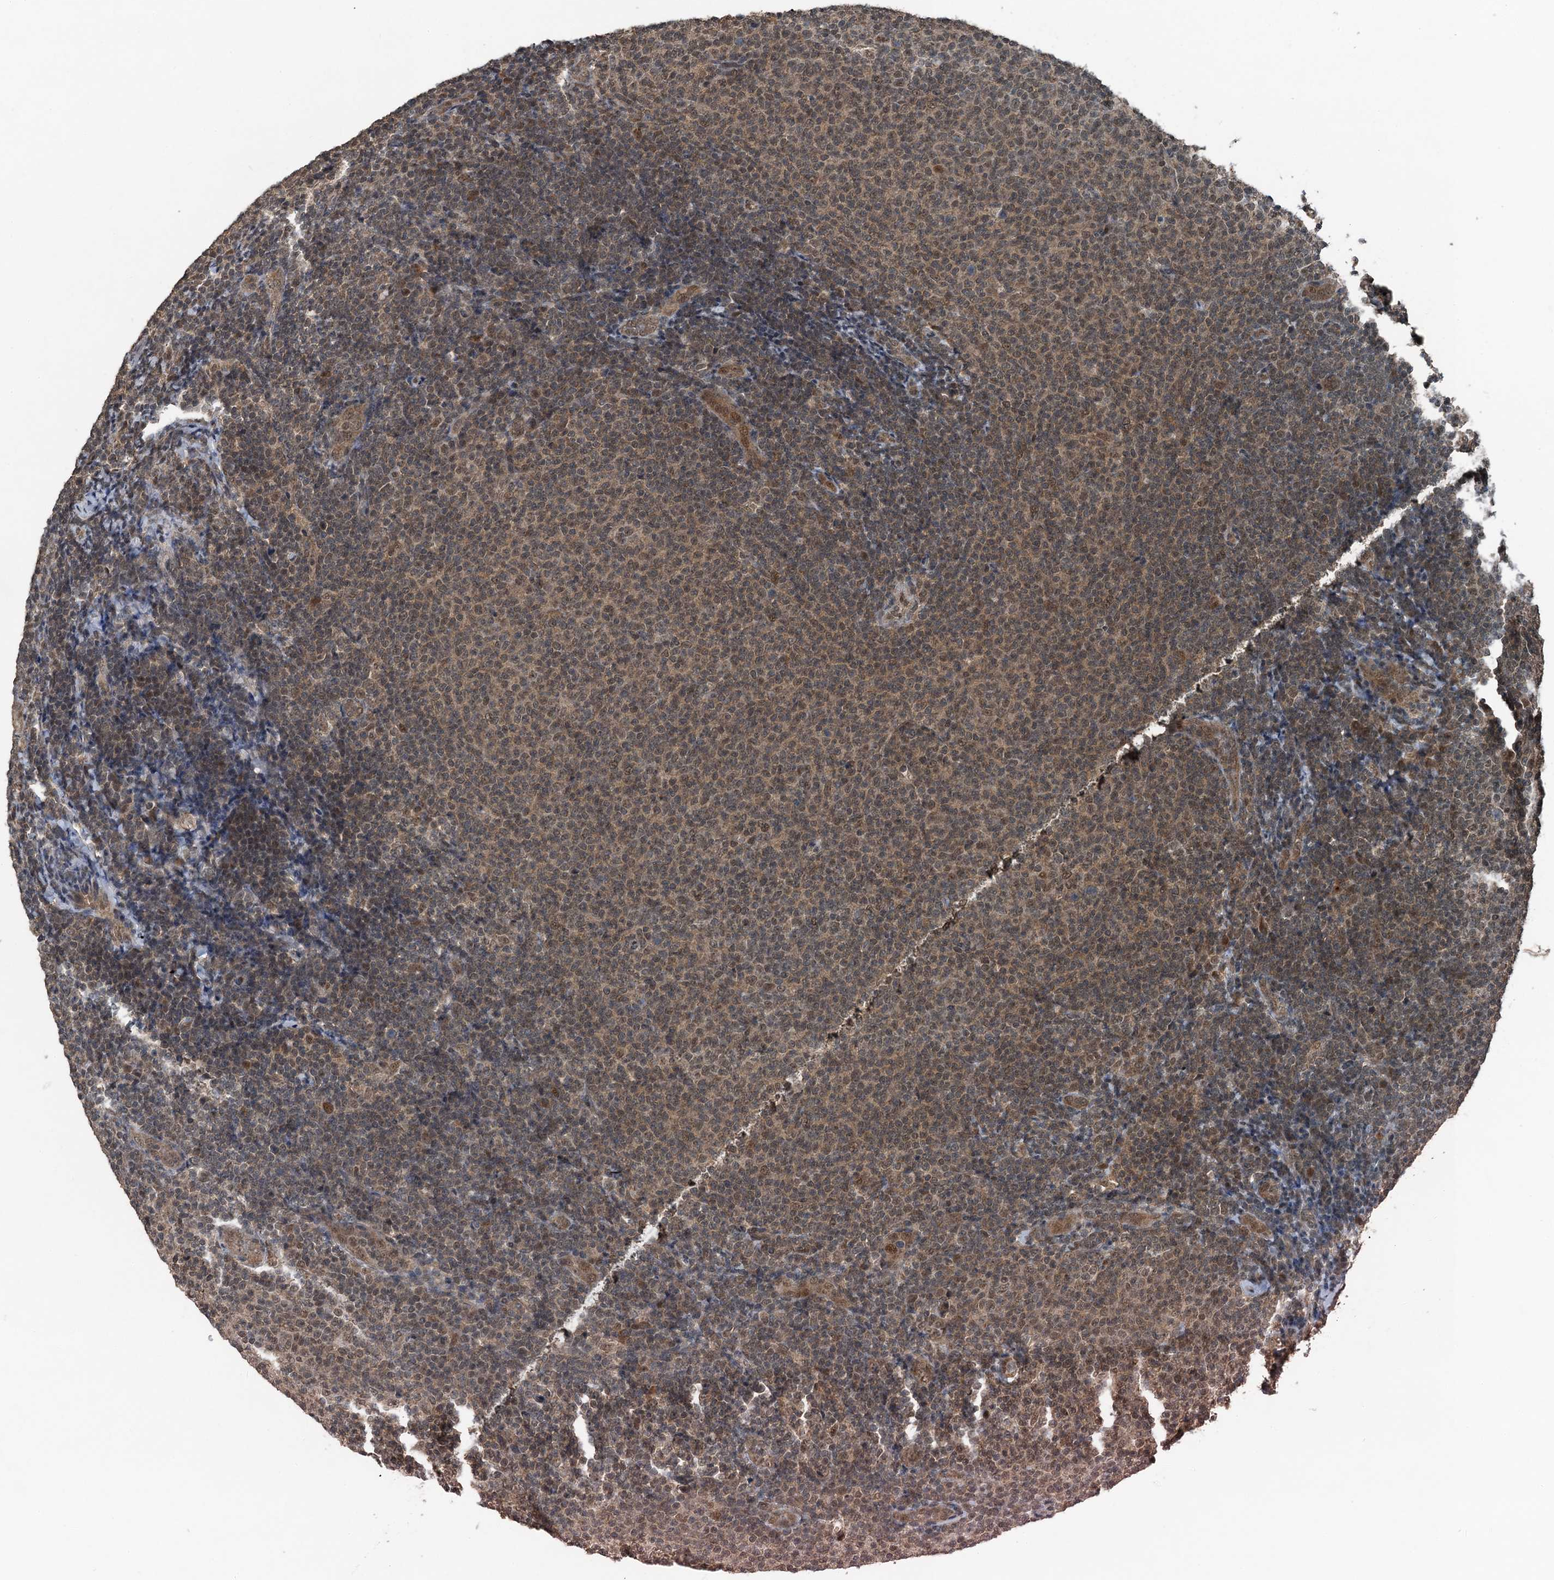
{"staining": {"intensity": "weak", "quantity": "25%-75%", "location": "nuclear"}, "tissue": "lymphoma", "cell_type": "Tumor cells", "image_type": "cancer", "snomed": [{"axis": "morphology", "description": "Malignant lymphoma, non-Hodgkin's type, Low grade"}, {"axis": "topography", "description": "Lymph node"}], "caption": "This image displays malignant lymphoma, non-Hodgkin's type (low-grade) stained with IHC to label a protein in brown. The nuclear of tumor cells show weak positivity for the protein. Nuclei are counter-stained blue.", "gene": "UBXN6", "patient": {"sex": "male", "age": 66}}